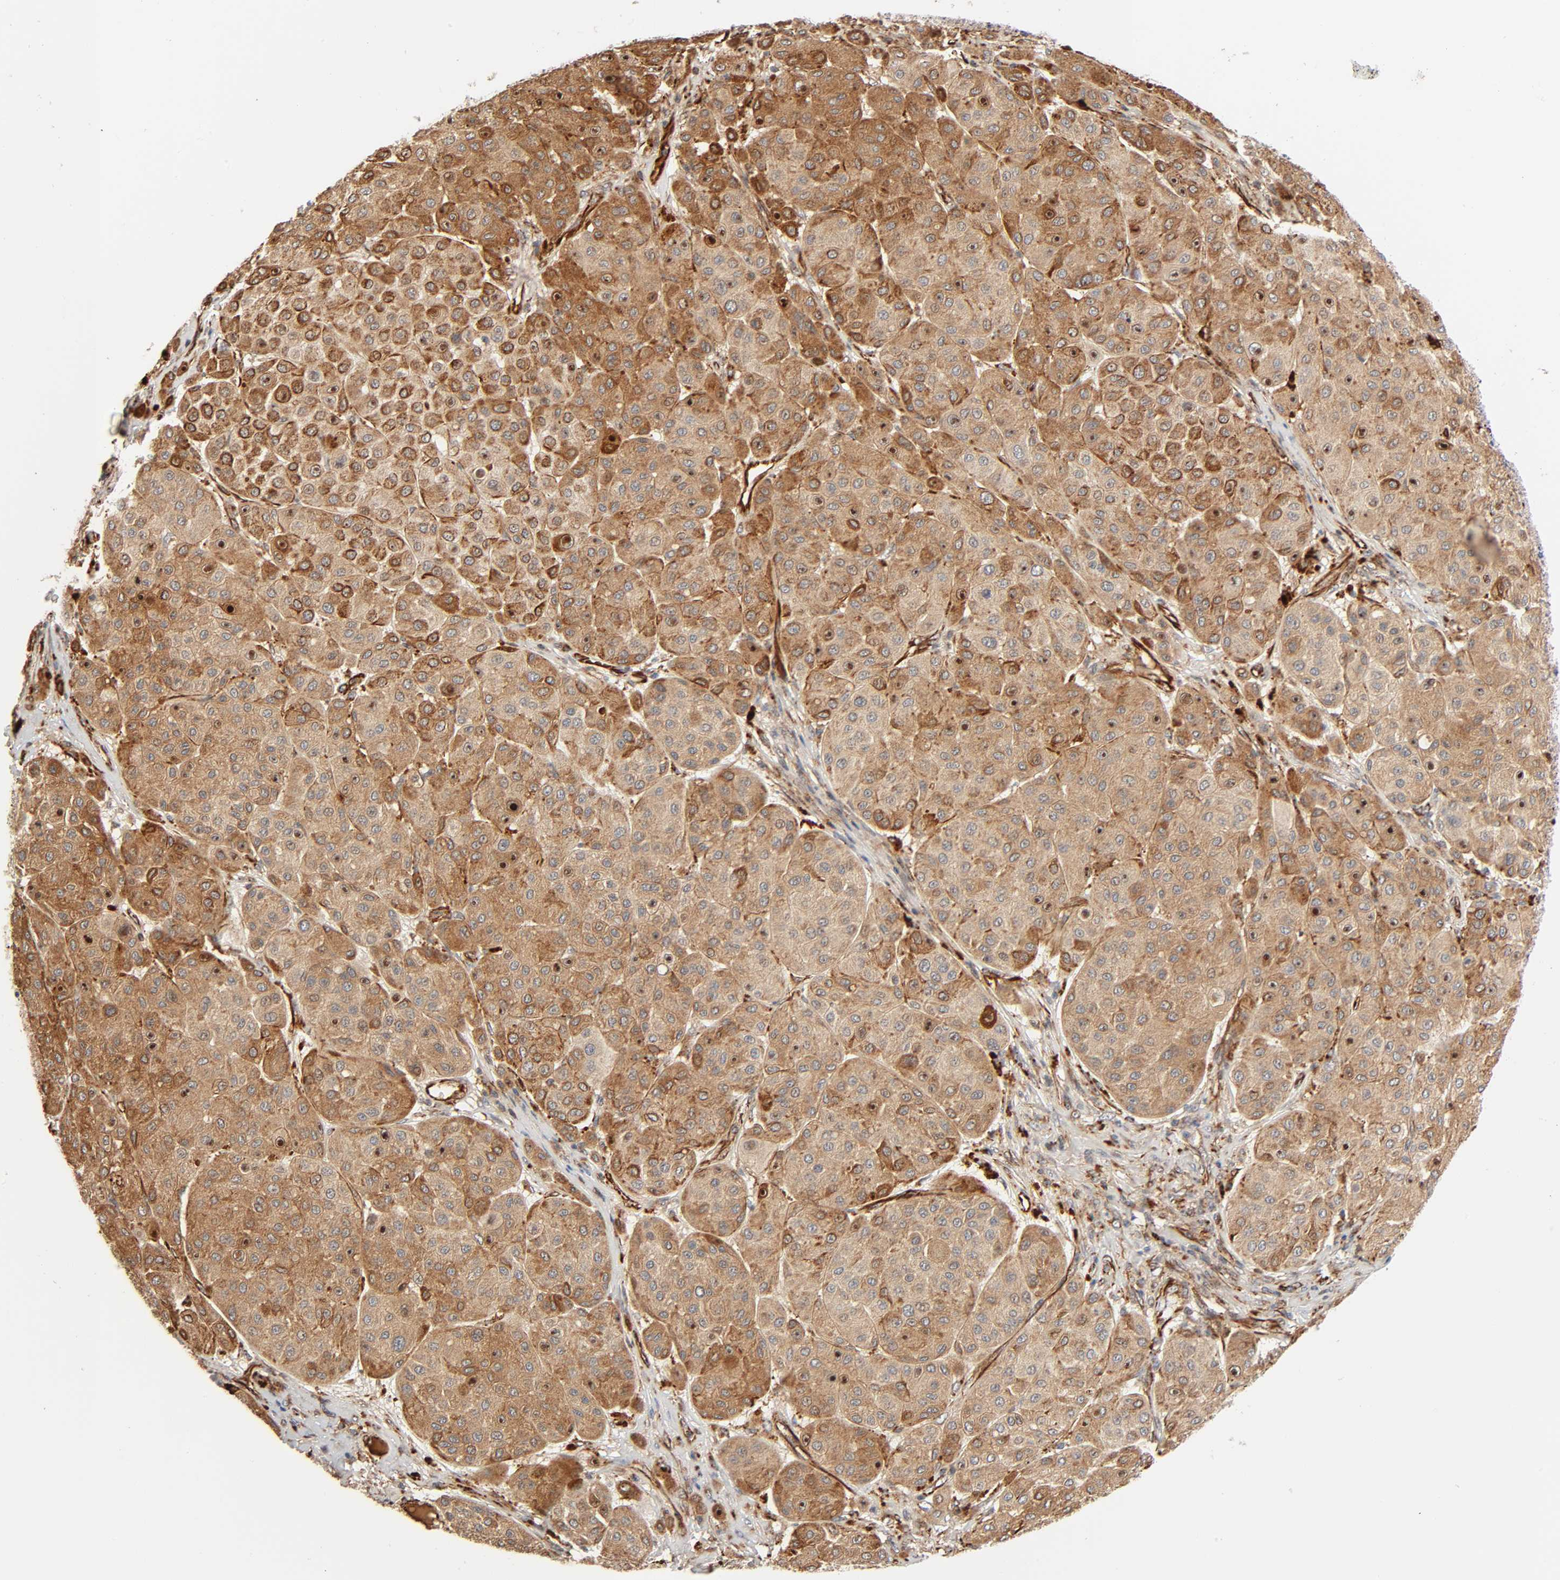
{"staining": {"intensity": "moderate", "quantity": ">75%", "location": "cytoplasmic/membranous"}, "tissue": "melanoma", "cell_type": "Tumor cells", "image_type": "cancer", "snomed": [{"axis": "morphology", "description": "Normal tissue, NOS"}, {"axis": "morphology", "description": "Malignant melanoma, Metastatic site"}, {"axis": "topography", "description": "Skin"}], "caption": "Immunohistochemical staining of human melanoma displays medium levels of moderate cytoplasmic/membranous protein positivity in approximately >75% of tumor cells.", "gene": "REEP6", "patient": {"sex": "male", "age": 41}}